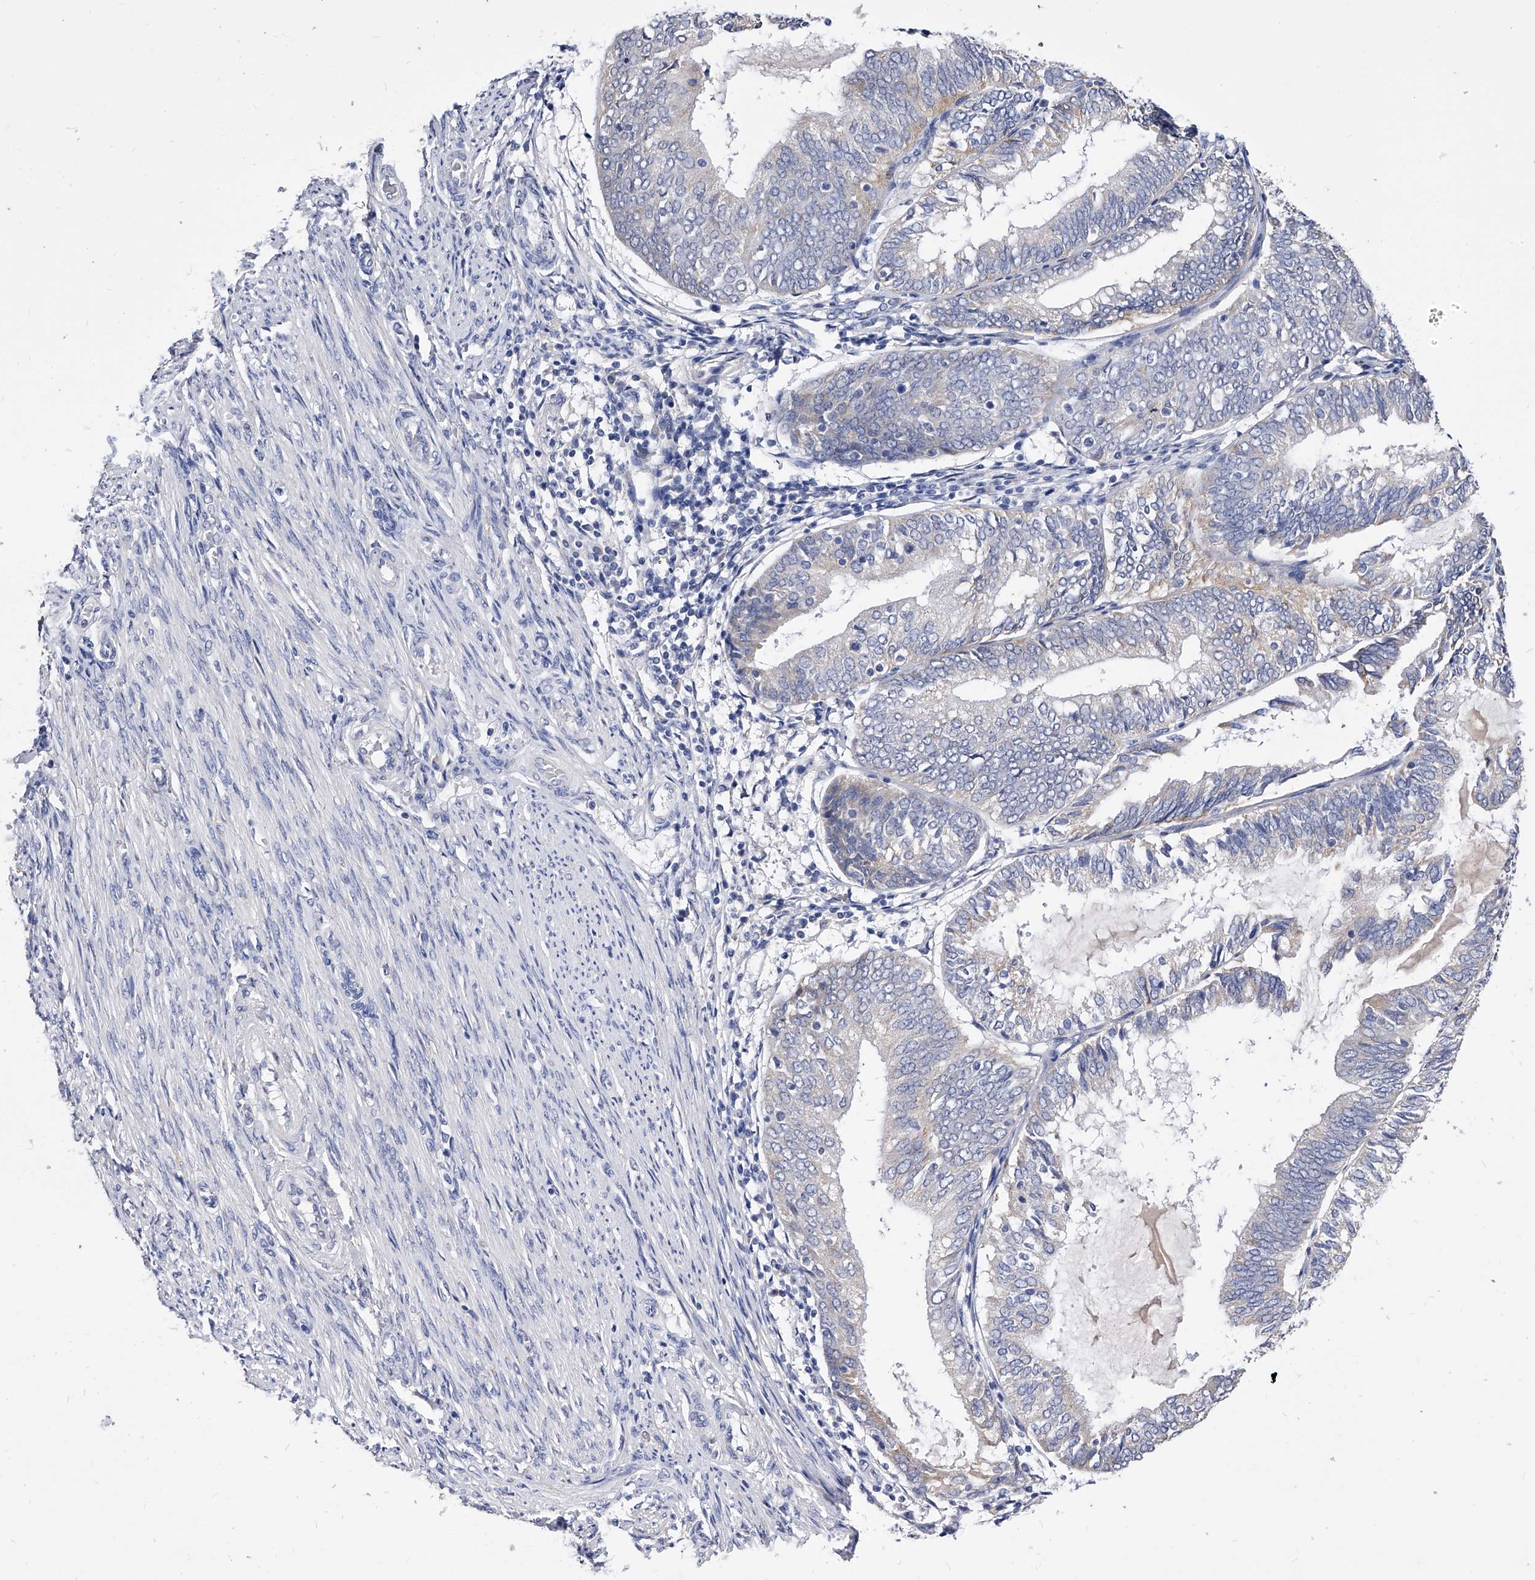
{"staining": {"intensity": "weak", "quantity": "<25%", "location": "cytoplasmic/membranous"}, "tissue": "endometrial cancer", "cell_type": "Tumor cells", "image_type": "cancer", "snomed": [{"axis": "morphology", "description": "Adenocarcinoma, NOS"}, {"axis": "topography", "description": "Endometrium"}], "caption": "Photomicrograph shows no significant protein expression in tumor cells of adenocarcinoma (endometrial).", "gene": "ZNF529", "patient": {"sex": "female", "age": 81}}